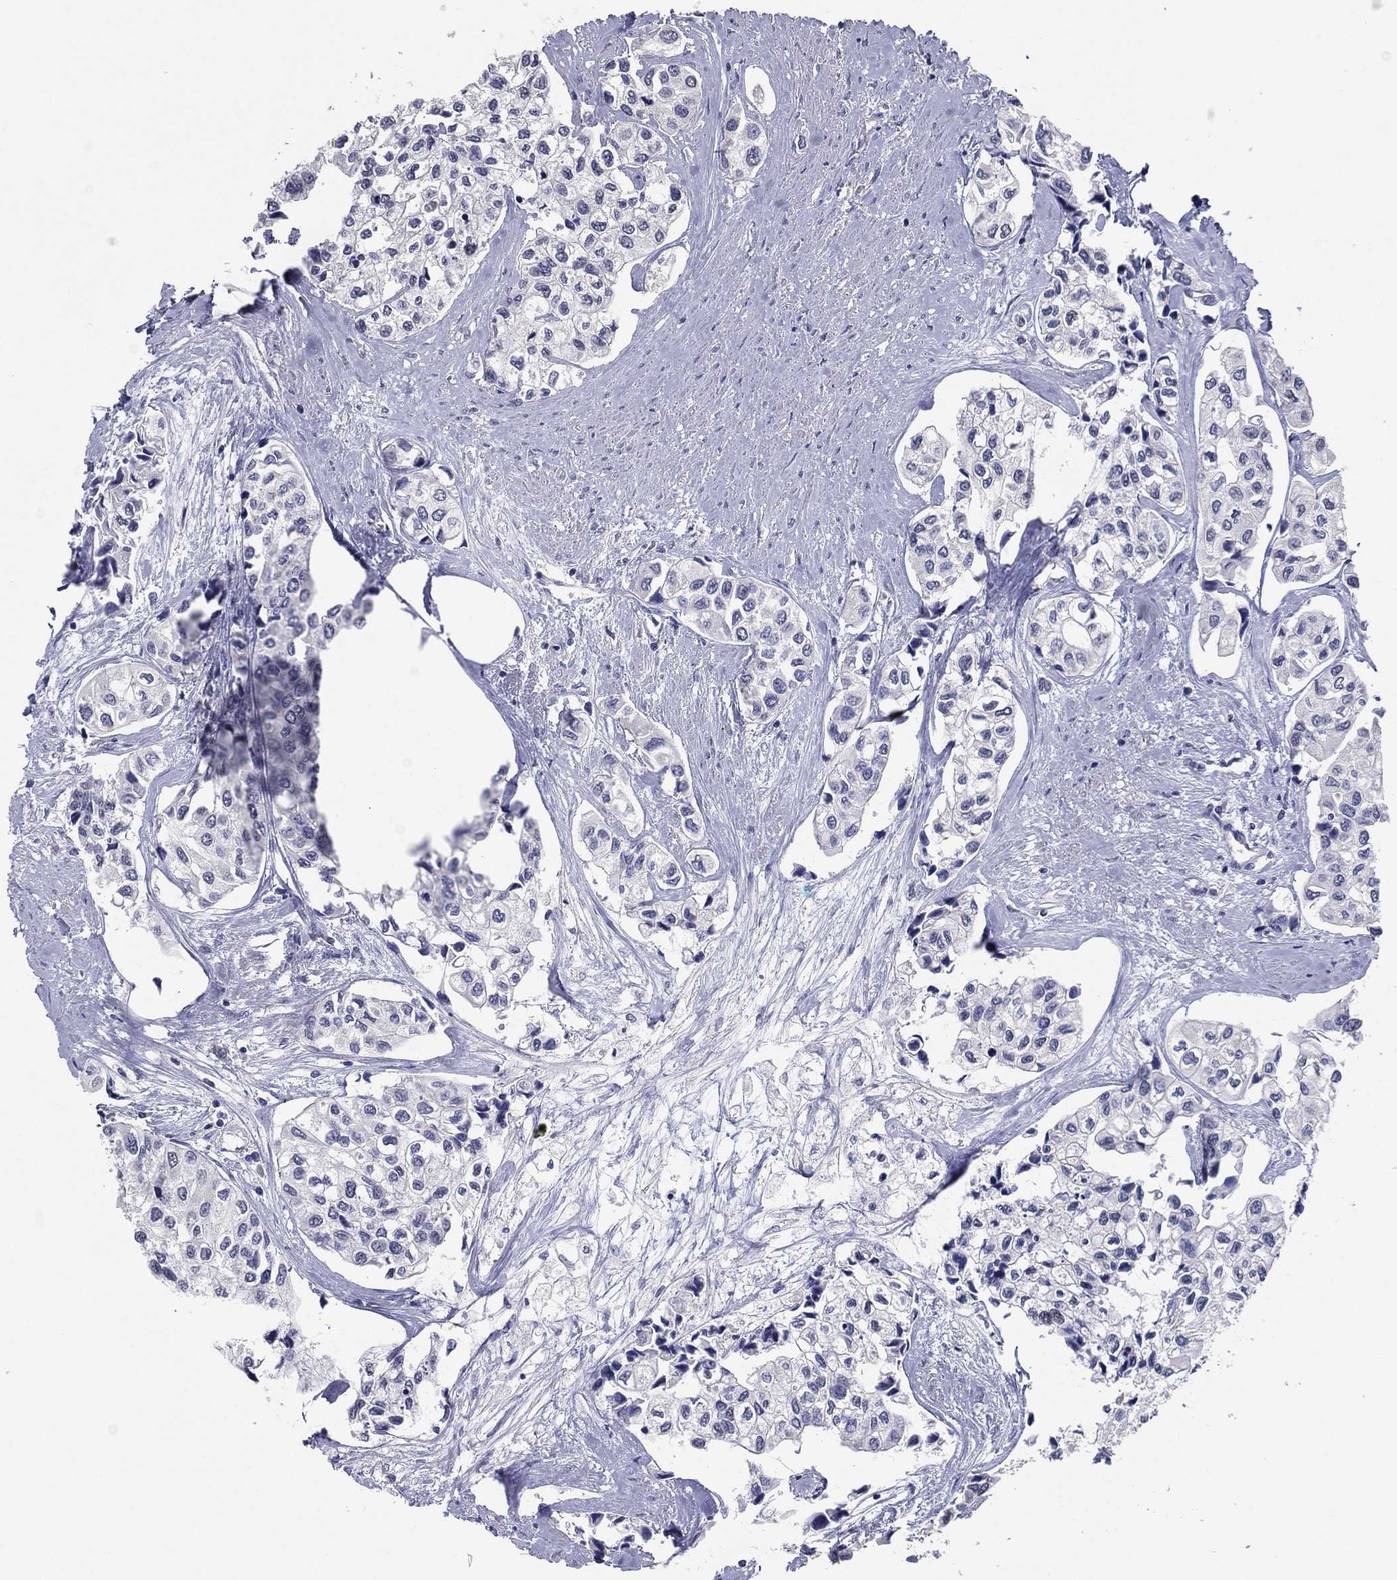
{"staining": {"intensity": "negative", "quantity": "none", "location": "none"}, "tissue": "urothelial cancer", "cell_type": "Tumor cells", "image_type": "cancer", "snomed": [{"axis": "morphology", "description": "Urothelial carcinoma, High grade"}, {"axis": "topography", "description": "Urinary bladder"}], "caption": "Immunohistochemistry (IHC) histopathology image of human urothelial cancer stained for a protein (brown), which demonstrates no staining in tumor cells. (IHC, brightfield microscopy, high magnification).", "gene": "TFAP2A", "patient": {"sex": "male", "age": 73}}